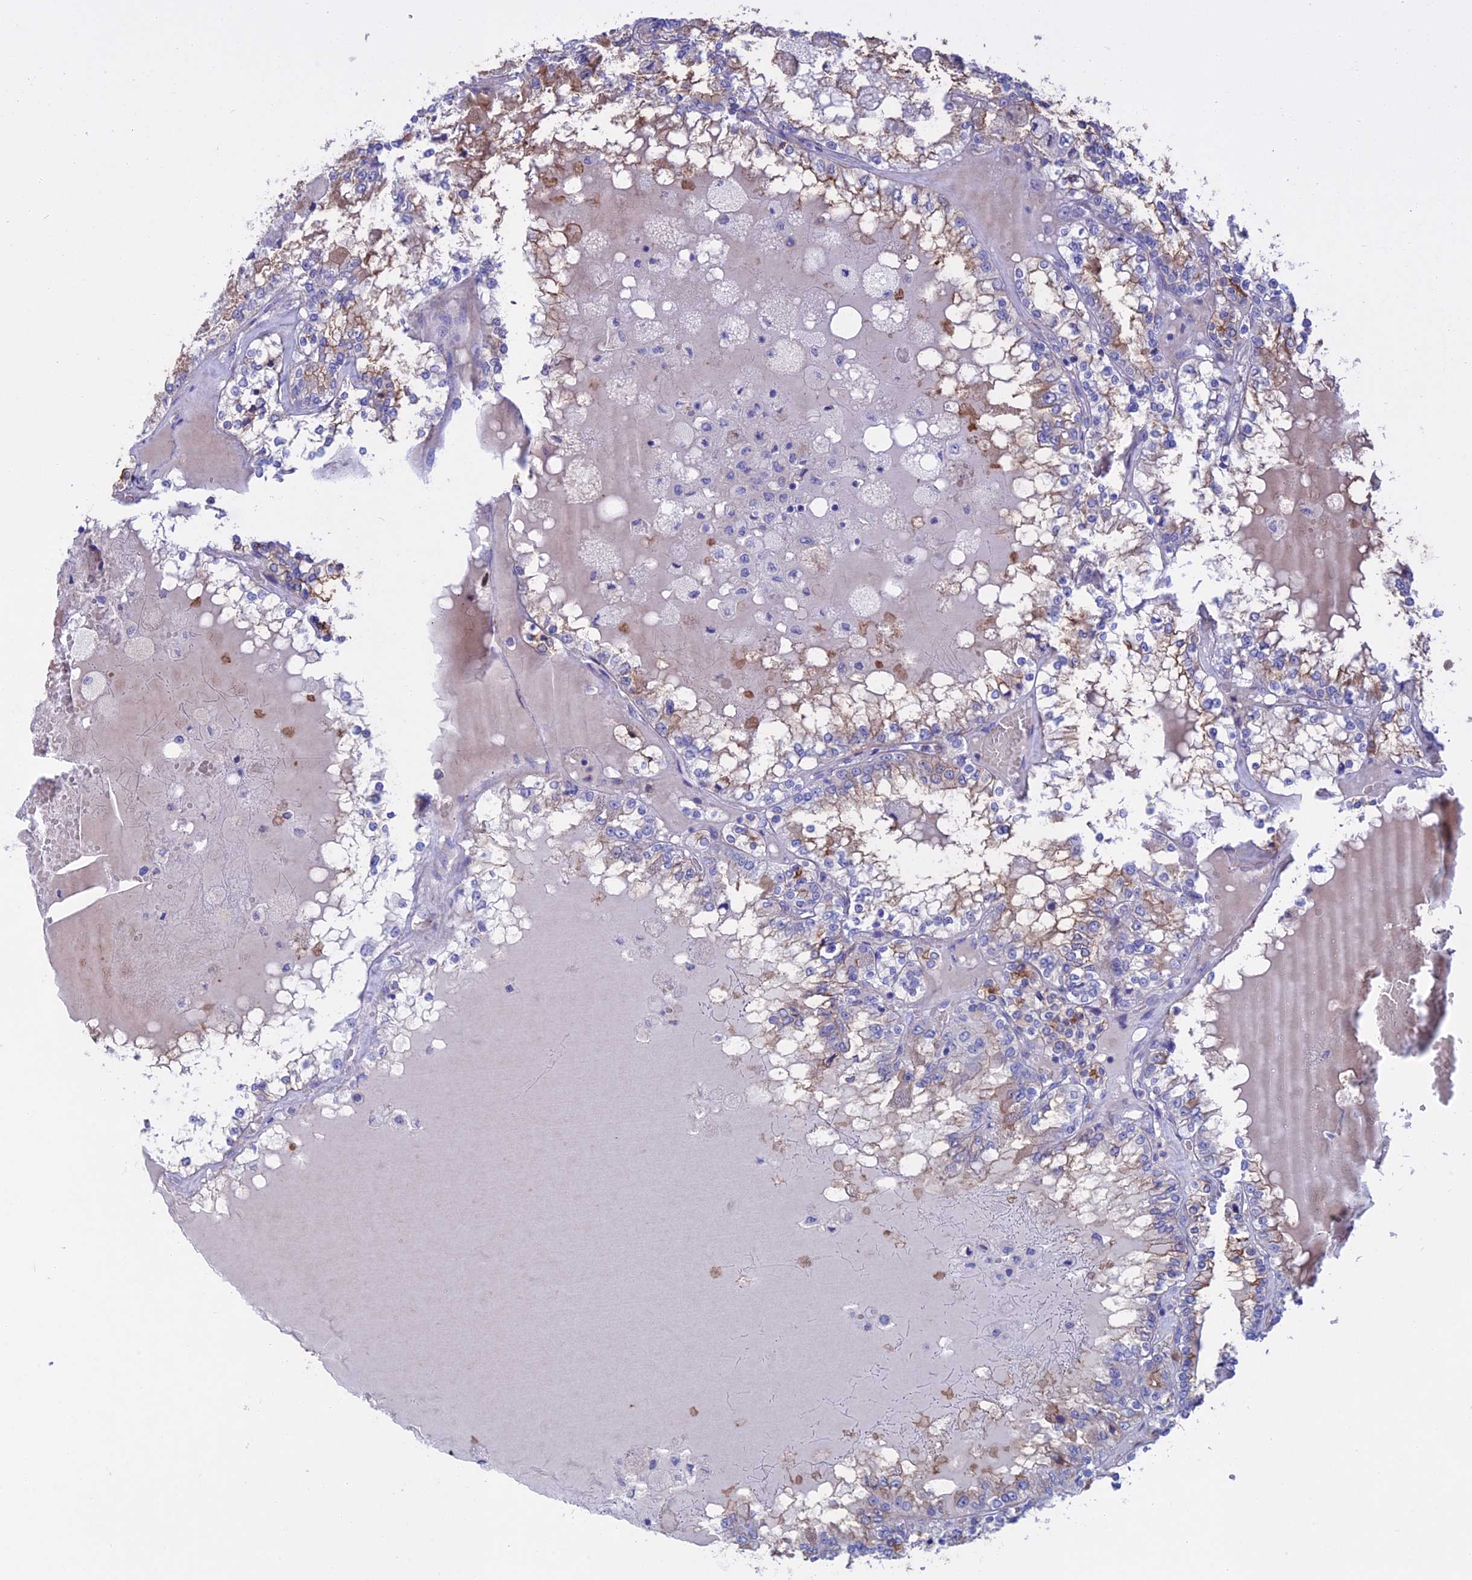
{"staining": {"intensity": "moderate", "quantity": "<25%", "location": "cytoplasmic/membranous"}, "tissue": "renal cancer", "cell_type": "Tumor cells", "image_type": "cancer", "snomed": [{"axis": "morphology", "description": "Adenocarcinoma, NOS"}, {"axis": "topography", "description": "Kidney"}], "caption": "Immunohistochemistry histopathology image of neoplastic tissue: renal cancer (adenocarcinoma) stained using IHC shows low levels of moderate protein expression localized specifically in the cytoplasmic/membranous of tumor cells, appearing as a cytoplasmic/membranous brown color.", "gene": "SLC2A6", "patient": {"sex": "female", "age": 56}}